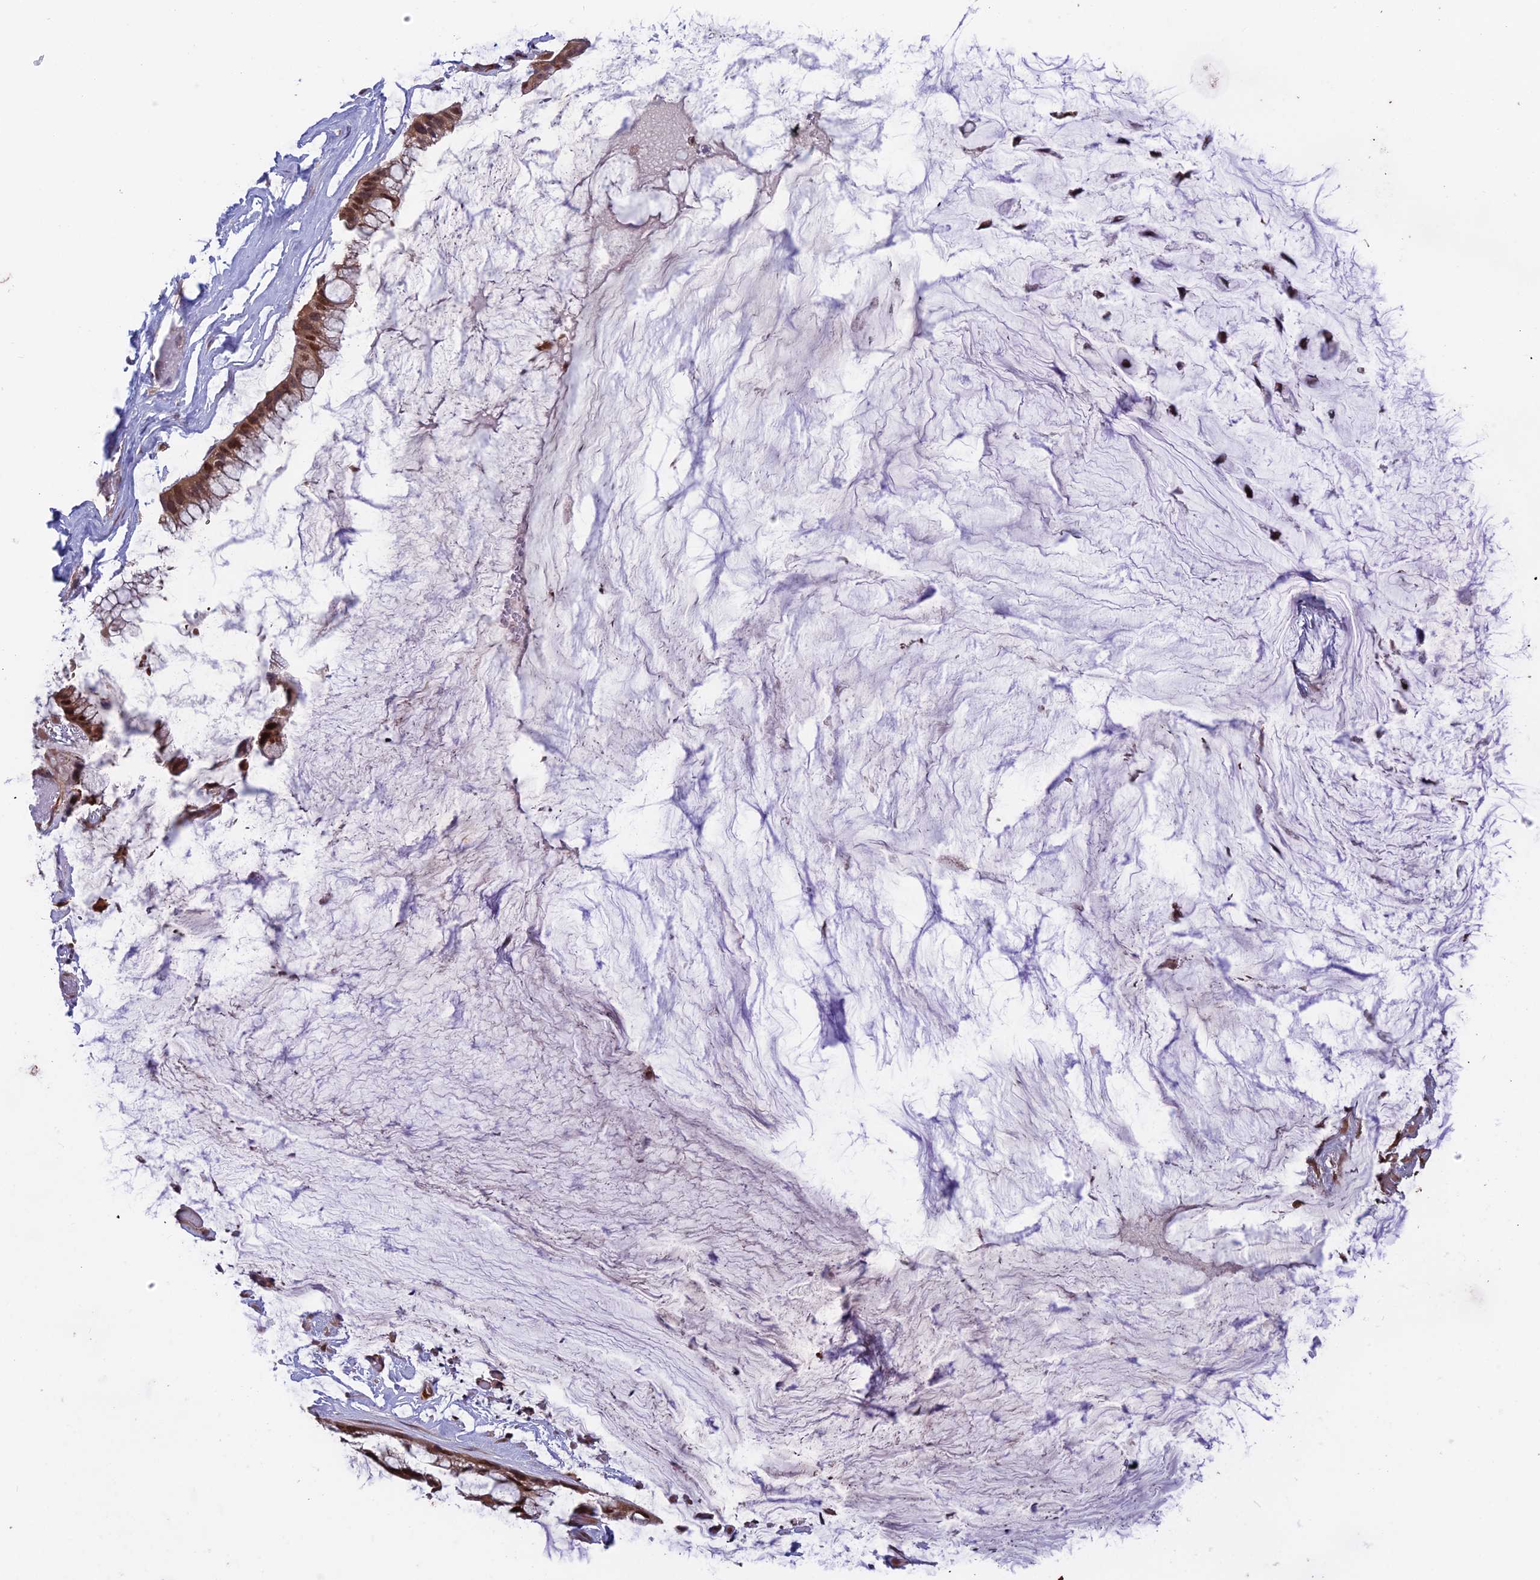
{"staining": {"intensity": "moderate", "quantity": ">75%", "location": "nuclear"}, "tissue": "ovarian cancer", "cell_type": "Tumor cells", "image_type": "cancer", "snomed": [{"axis": "morphology", "description": "Cystadenocarcinoma, mucinous, NOS"}, {"axis": "topography", "description": "Ovary"}], "caption": "Ovarian cancer stained with a protein marker reveals moderate staining in tumor cells.", "gene": "MAST2", "patient": {"sex": "female", "age": 39}}